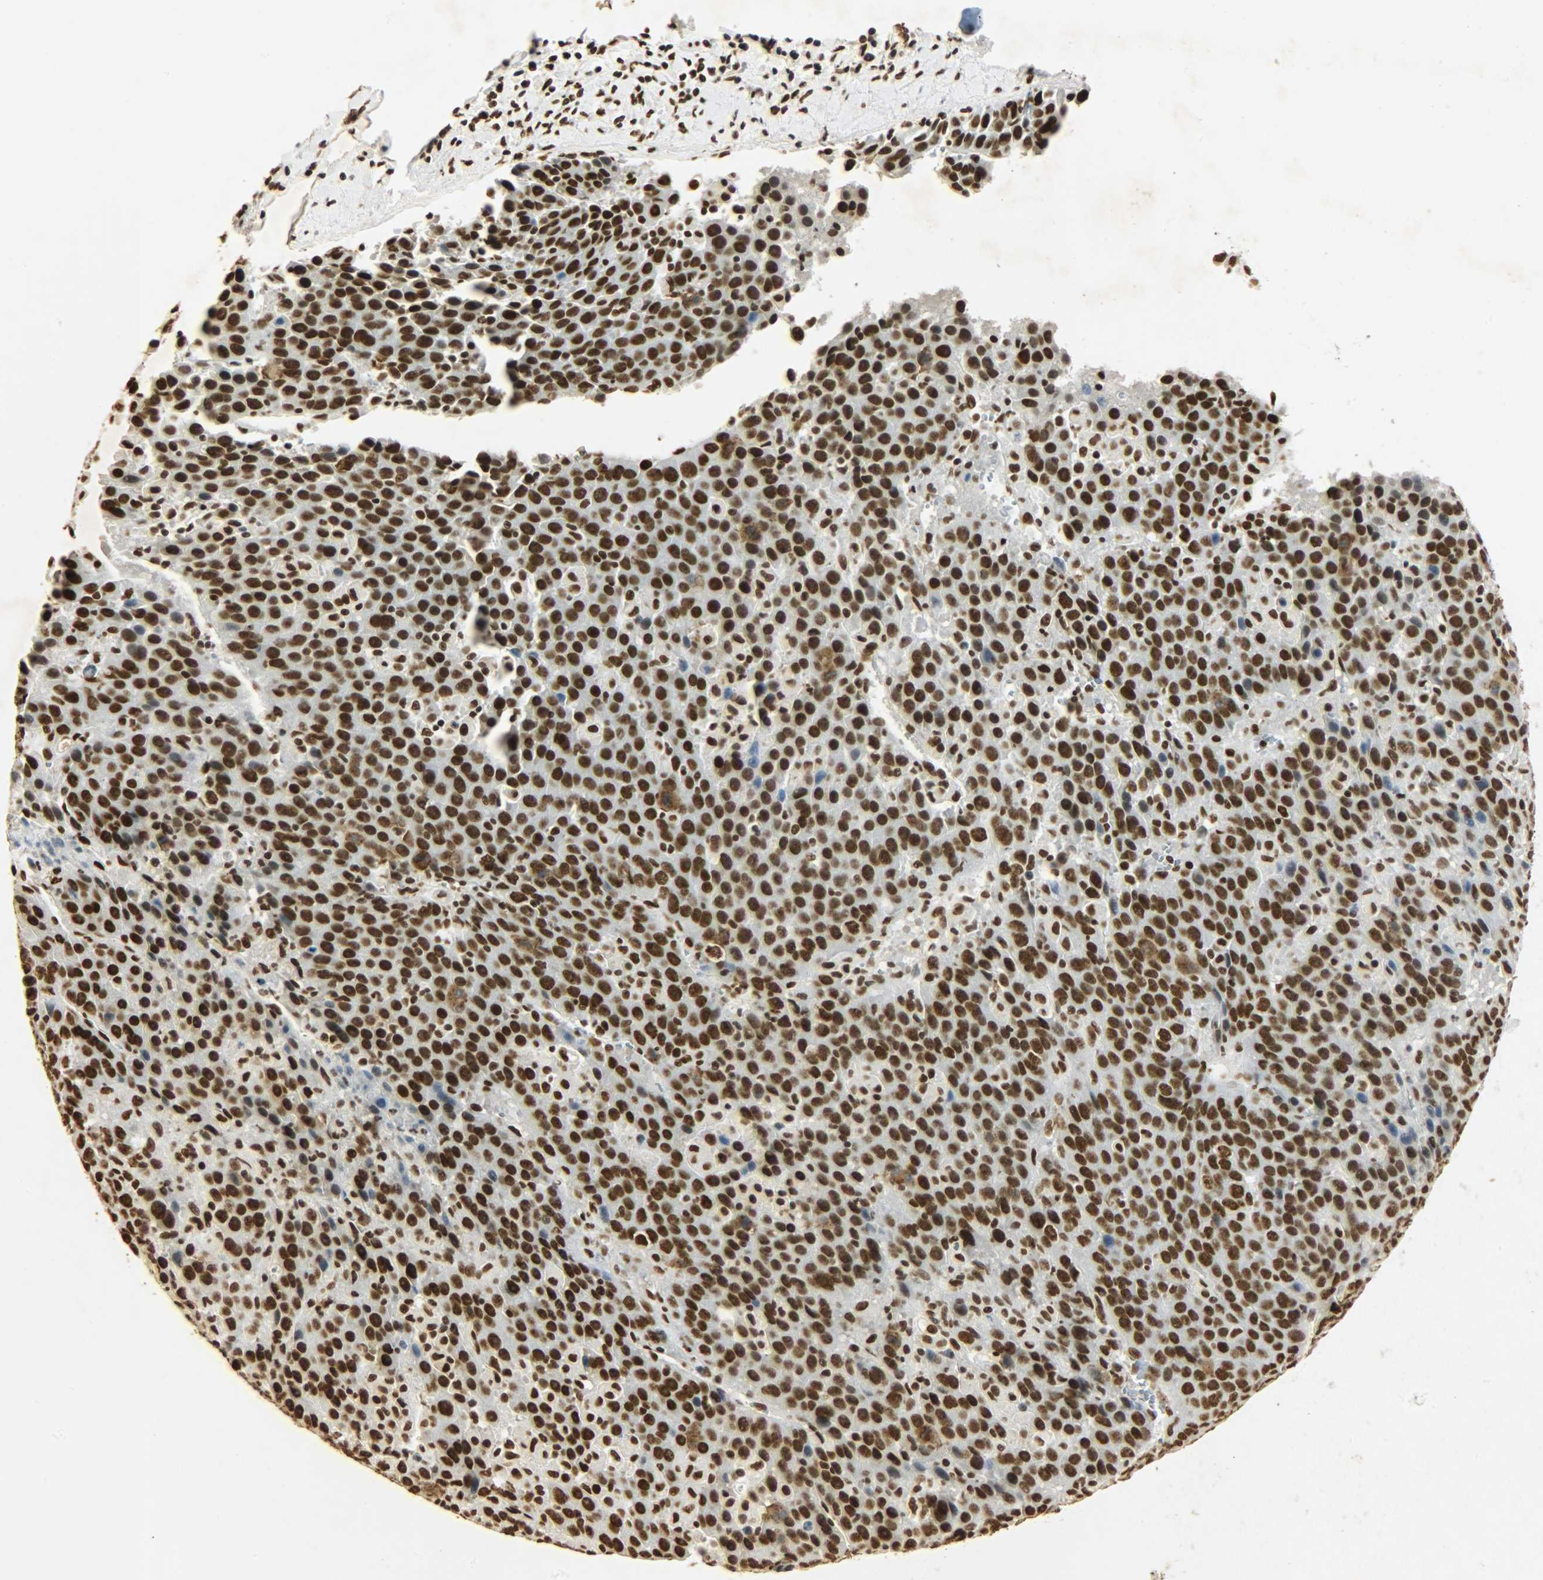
{"staining": {"intensity": "strong", "quantity": ">75%", "location": "nuclear"}, "tissue": "liver cancer", "cell_type": "Tumor cells", "image_type": "cancer", "snomed": [{"axis": "morphology", "description": "Carcinoma, Hepatocellular, NOS"}, {"axis": "topography", "description": "Liver"}], "caption": "Protein analysis of liver cancer (hepatocellular carcinoma) tissue shows strong nuclear staining in approximately >75% of tumor cells. The staining was performed using DAB (3,3'-diaminobenzidine), with brown indicating positive protein expression. Nuclei are stained blue with hematoxylin.", "gene": "KHDRBS1", "patient": {"sex": "female", "age": 53}}